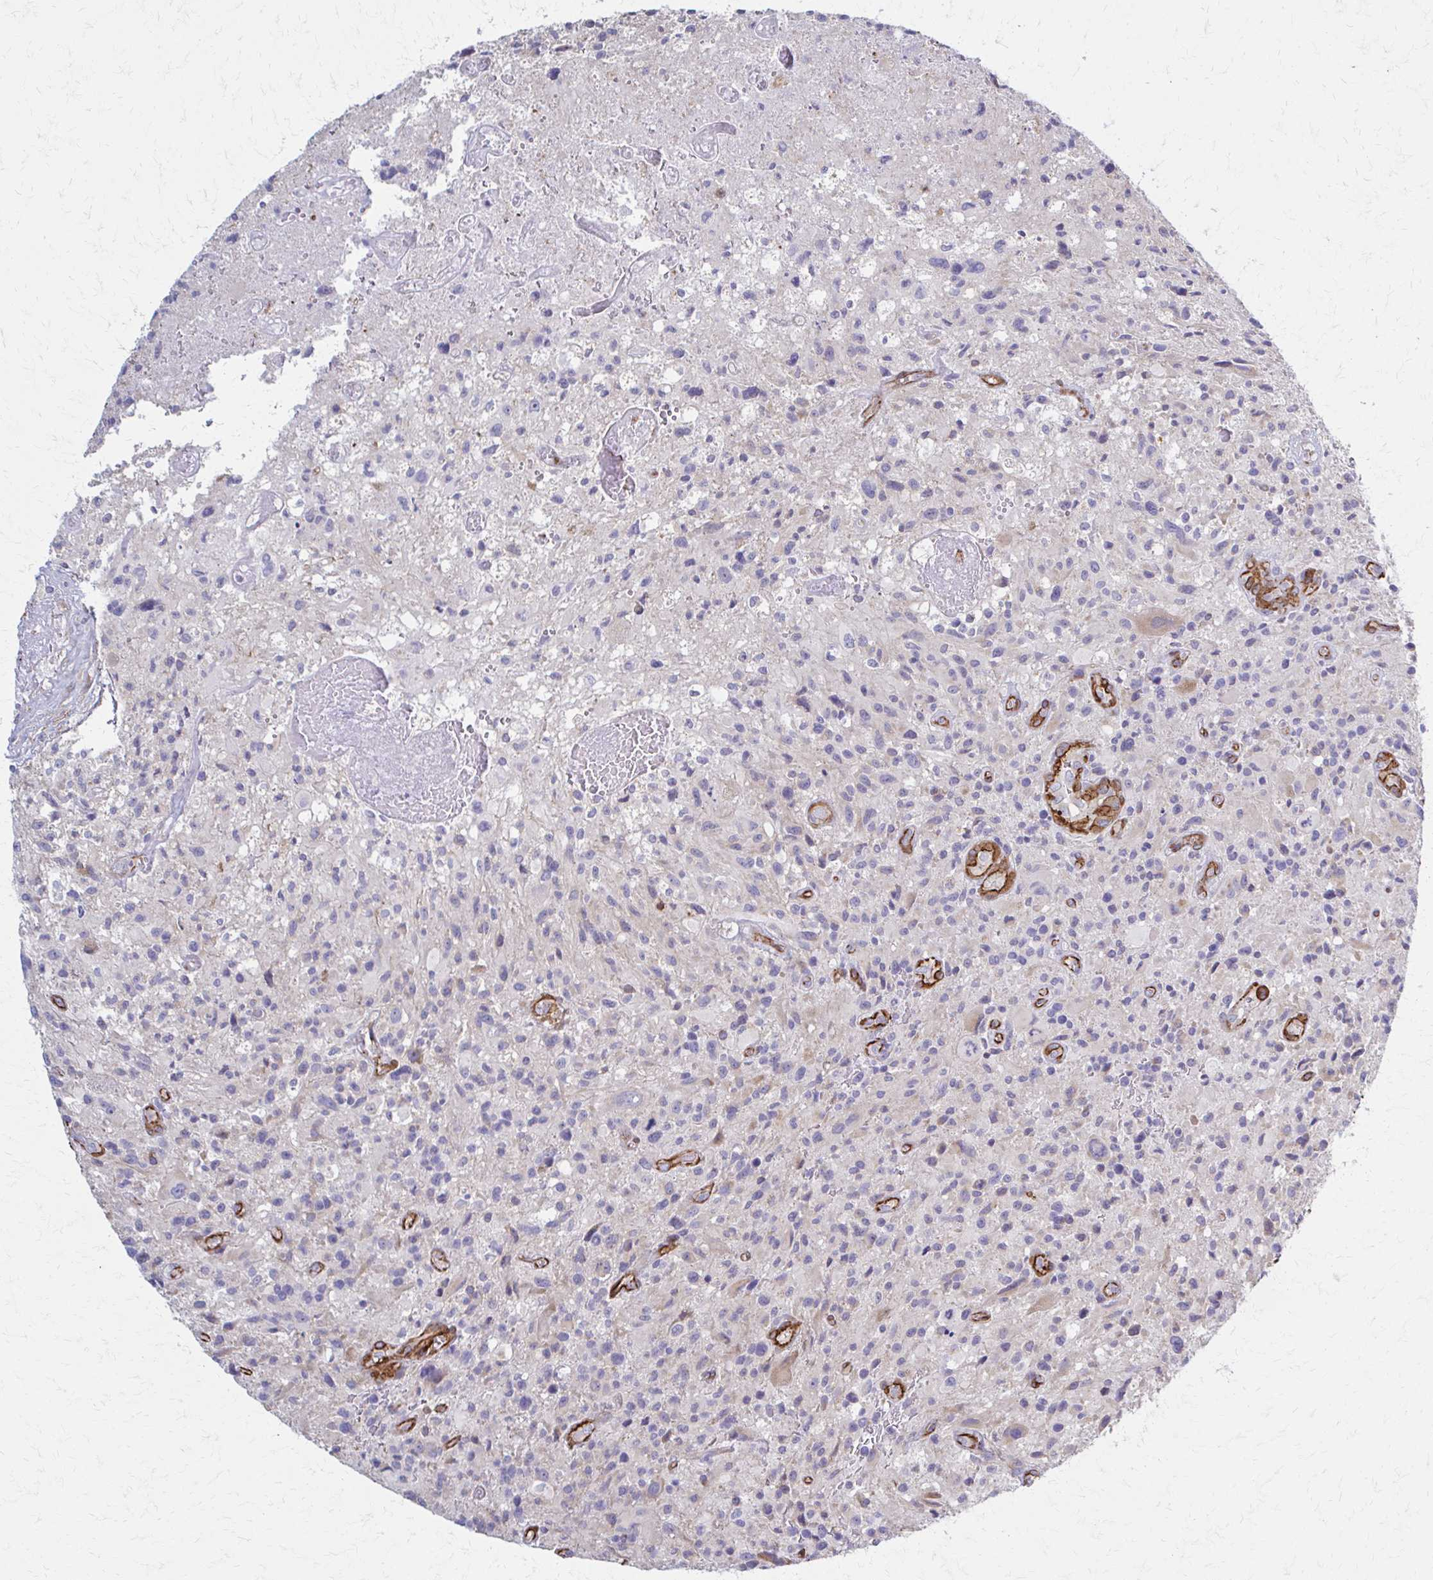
{"staining": {"intensity": "negative", "quantity": "none", "location": "none"}, "tissue": "glioma", "cell_type": "Tumor cells", "image_type": "cancer", "snomed": [{"axis": "morphology", "description": "Glioma, malignant, High grade"}, {"axis": "topography", "description": "Brain"}], "caption": "Immunohistochemistry (IHC) histopathology image of neoplastic tissue: human malignant high-grade glioma stained with DAB (3,3'-diaminobenzidine) shows no significant protein expression in tumor cells.", "gene": "TIMMDC1", "patient": {"sex": "male", "age": 63}}